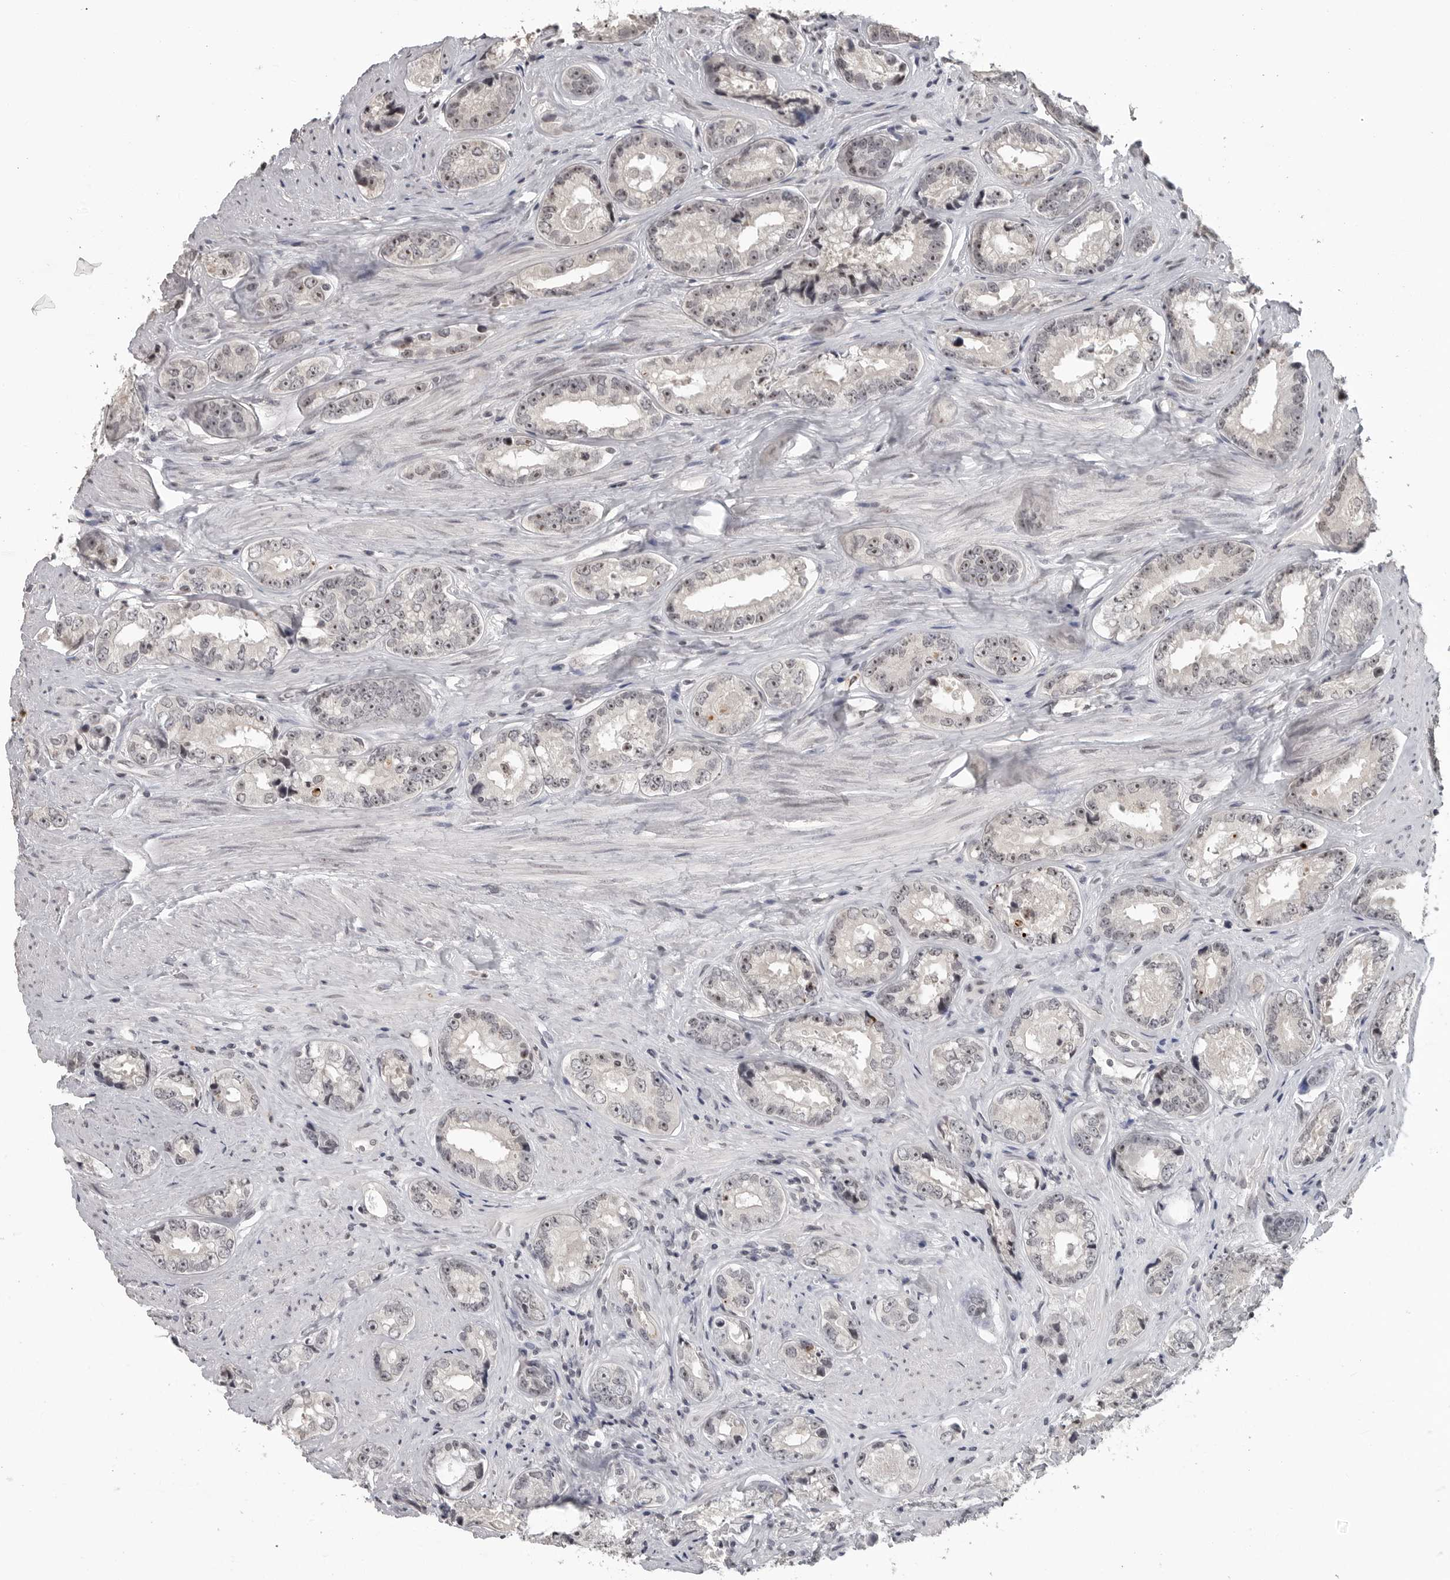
{"staining": {"intensity": "negative", "quantity": "none", "location": "none"}, "tissue": "prostate cancer", "cell_type": "Tumor cells", "image_type": "cancer", "snomed": [{"axis": "morphology", "description": "Adenocarcinoma, High grade"}, {"axis": "topography", "description": "Prostate"}], "caption": "High-grade adenocarcinoma (prostate) was stained to show a protein in brown. There is no significant expression in tumor cells. (Immunohistochemistry, brightfield microscopy, high magnification).", "gene": "DDX54", "patient": {"sex": "male", "age": 61}}